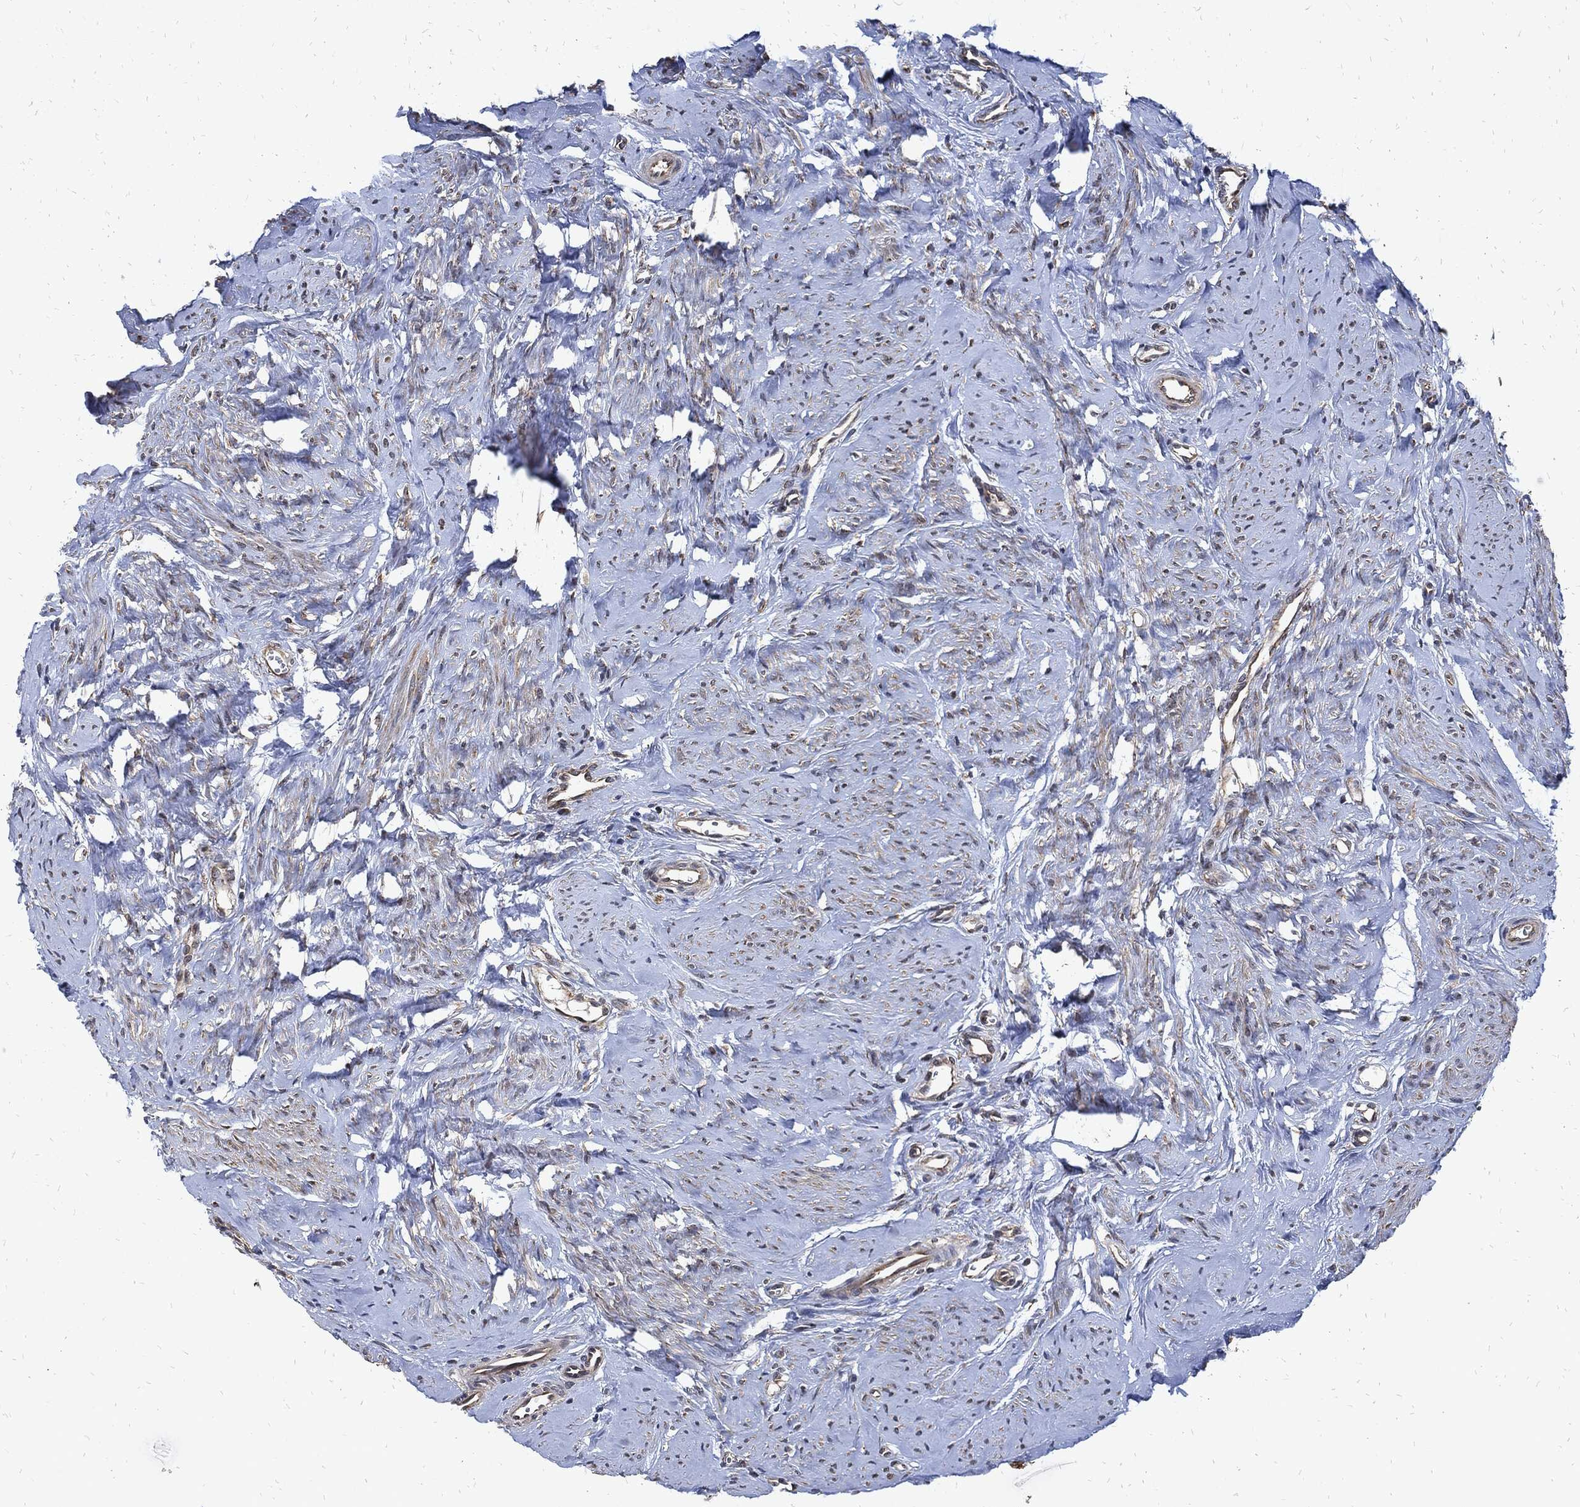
{"staining": {"intensity": "weak", "quantity": "25%-75%", "location": "cytoplasmic/membranous"}, "tissue": "smooth muscle", "cell_type": "Smooth muscle cells", "image_type": "normal", "snomed": [{"axis": "morphology", "description": "Normal tissue, NOS"}, {"axis": "topography", "description": "Smooth muscle"}], "caption": "A high-resolution photomicrograph shows IHC staining of benign smooth muscle, which exhibits weak cytoplasmic/membranous positivity in about 25%-75% of smooth muscle cells. Immunohistochemistry (ihc) stains the protein in brown and the nuclei are stained blue.", "gene": "DCTN1", "patient": {"sex": "female", "age": 48}}